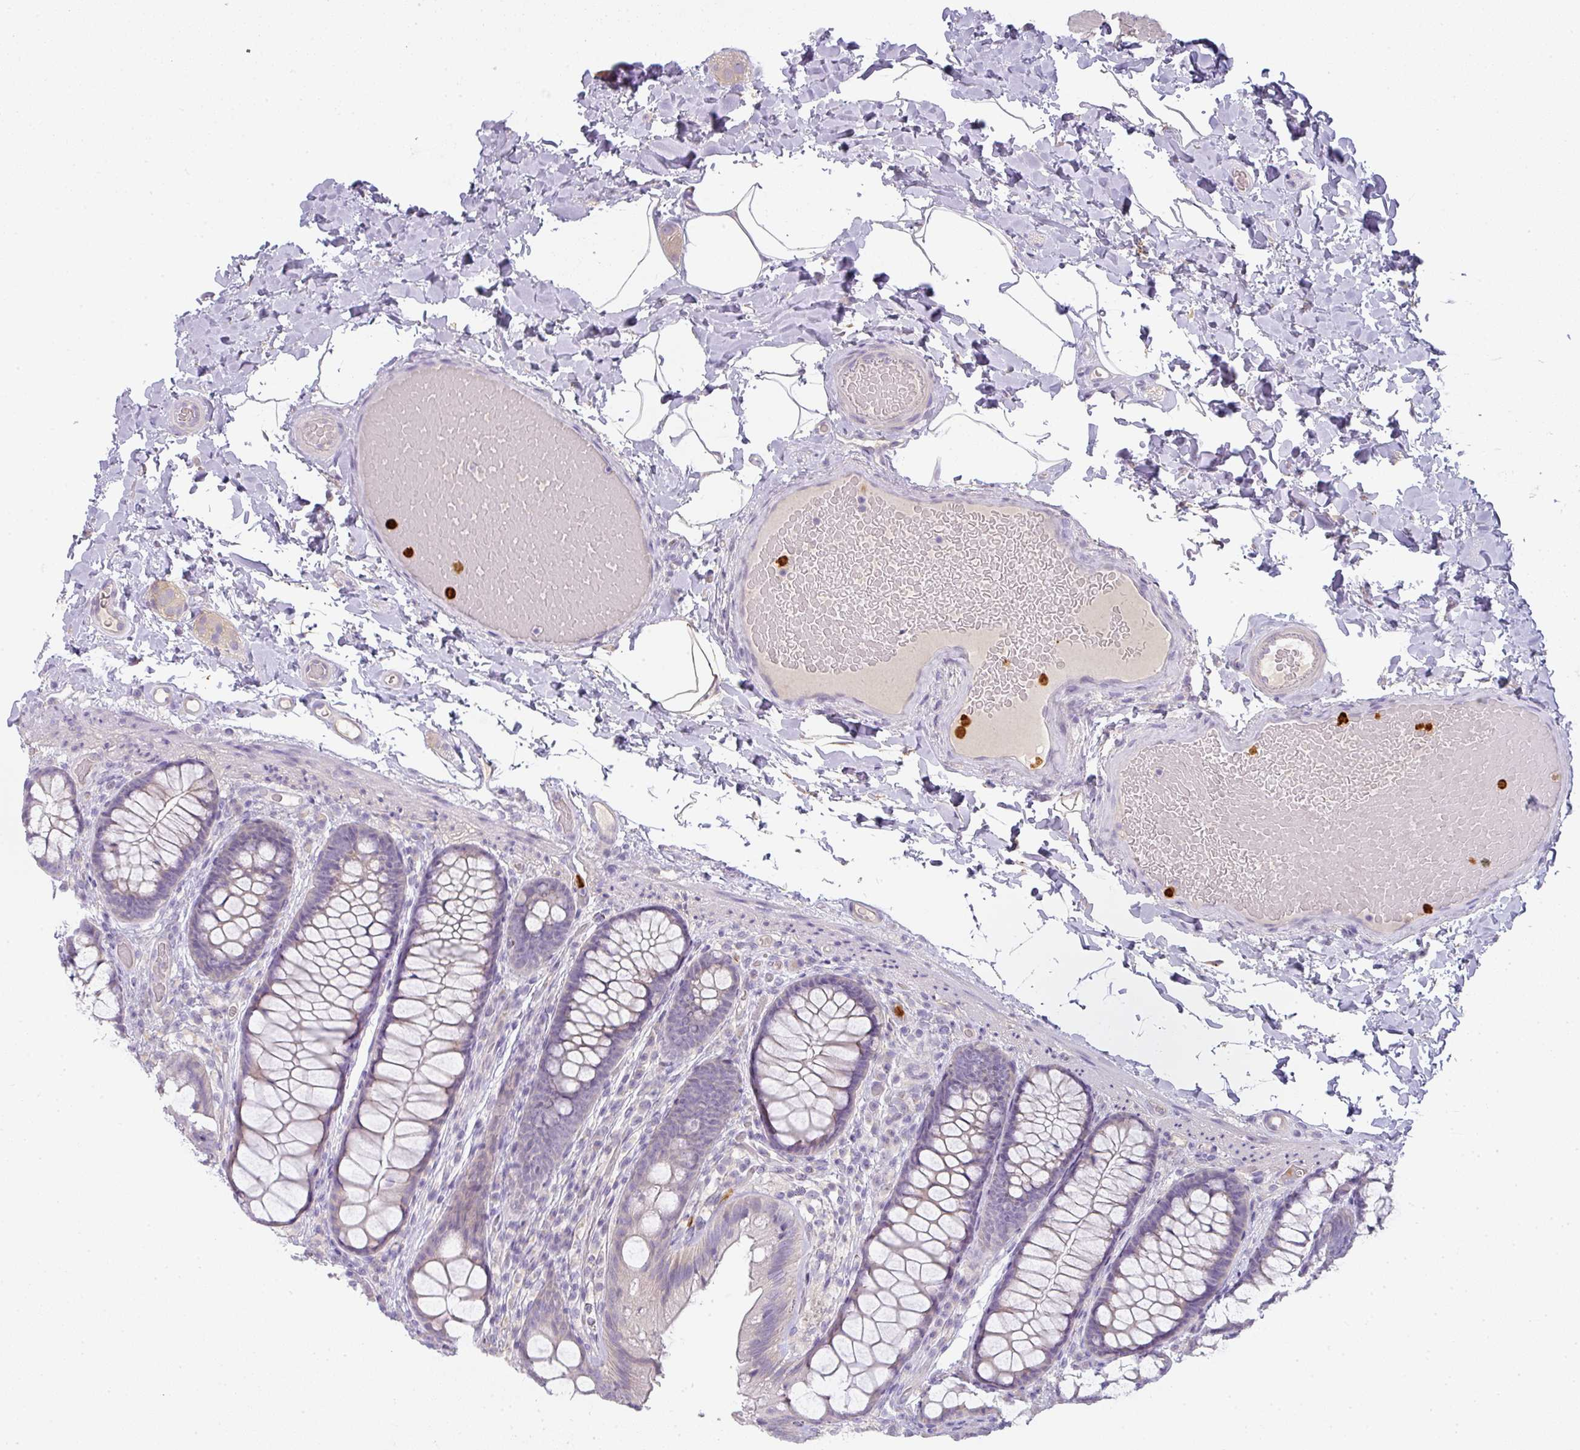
{"staining": {"intensity": "negative", "quantity": "none", "location": "none"}, "tissue": "colon", "cell_type": "Endothelial cells", "image_type": "normal", "snomed": [{"axis": "morphology", "description": "Normal tissue, NOS"}, {"axis": "topography", "description": "Colon"}], "caption": "High power microscopy micrograph of an immunohistochemistry image of normal colon, revealing no significant staining in endothelial cells. (IHC, brightfield microscopy, high magnification).", "gene": "HHEX", "patient": {"sex": "male", "age": 46}}